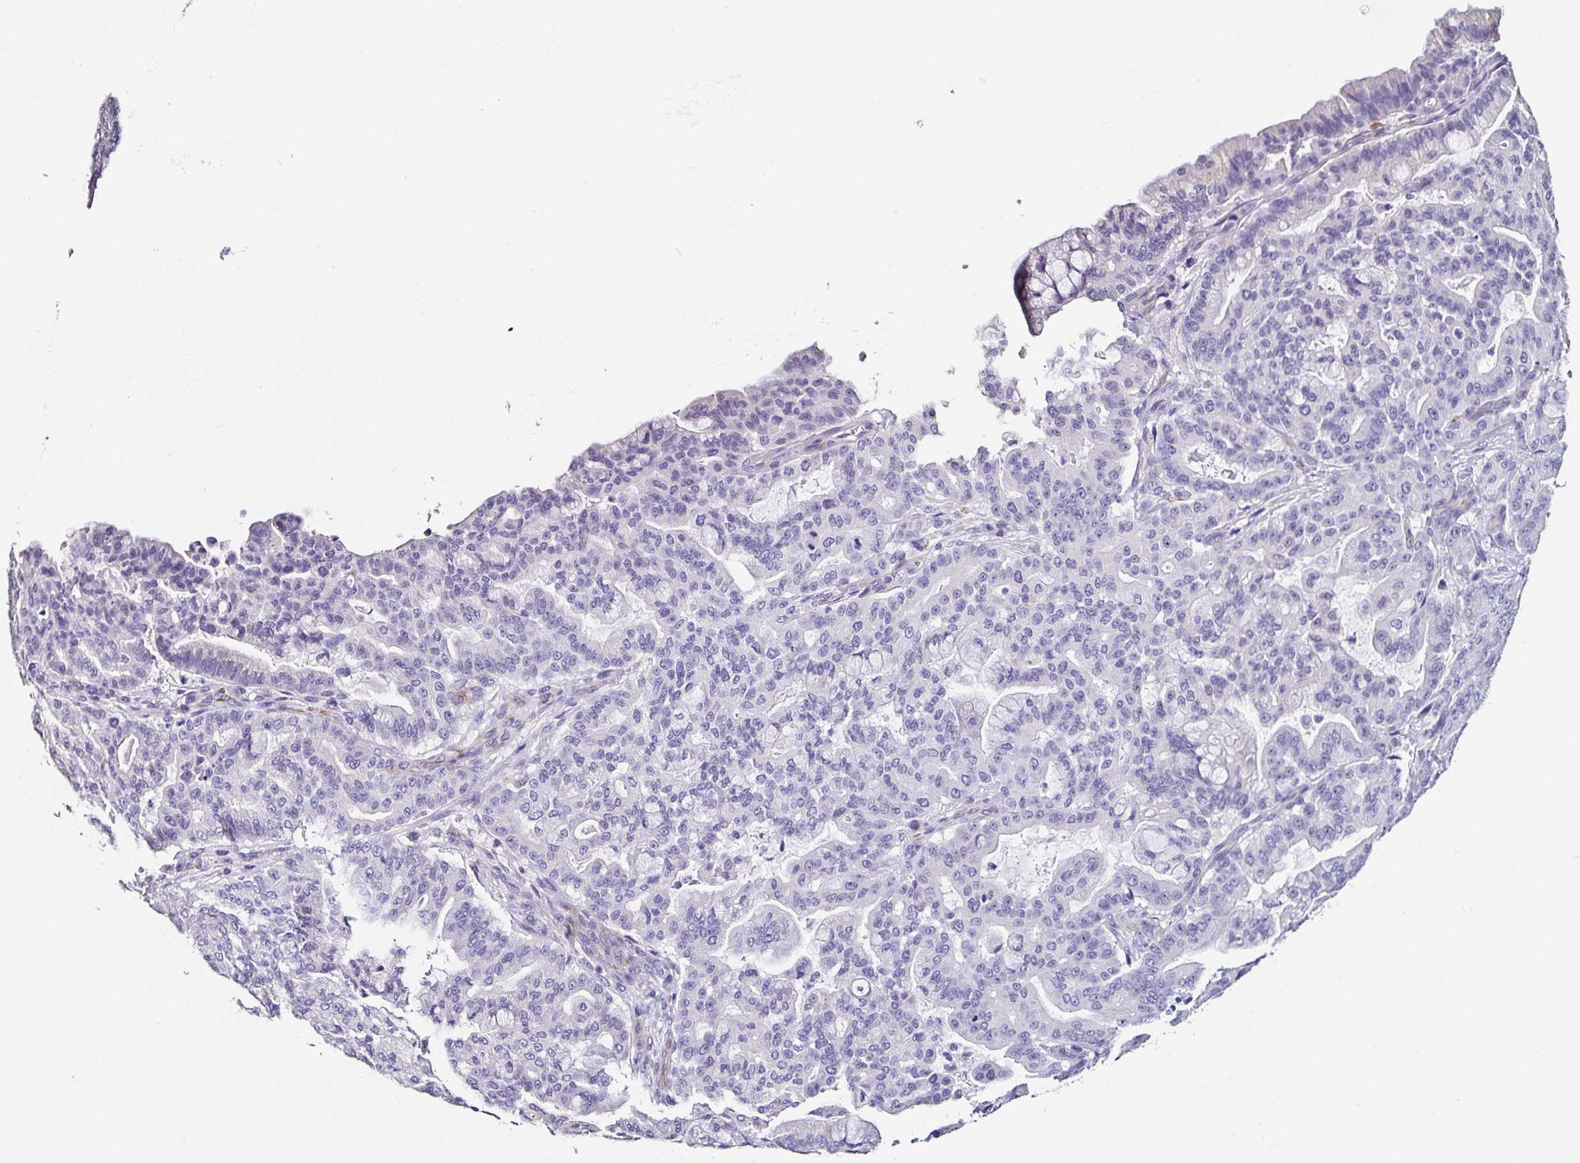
{"staining": {"intensity": "negative", "quantity": "none", "location": "none"}, "tissue": "pancreatic cancer", "cell_type": "Tumor cells", "image_type": "cancer", "snomed": [{"axis": "morphology", "description": "Adenocarcinoma, NOS"}, {"axis": "topography", "description": "Pancreas"}], "caption": "Tumor cells are negative for brown protein staining in adenocarcinoma (pancreatic). (DAB (3,3'-diaminobenzidine) immunohistochemistry (IHC) with hematoxylin counter stain).", "gene": "TMPRSS11E", "patient": {"sex": "male", "age": 63}}